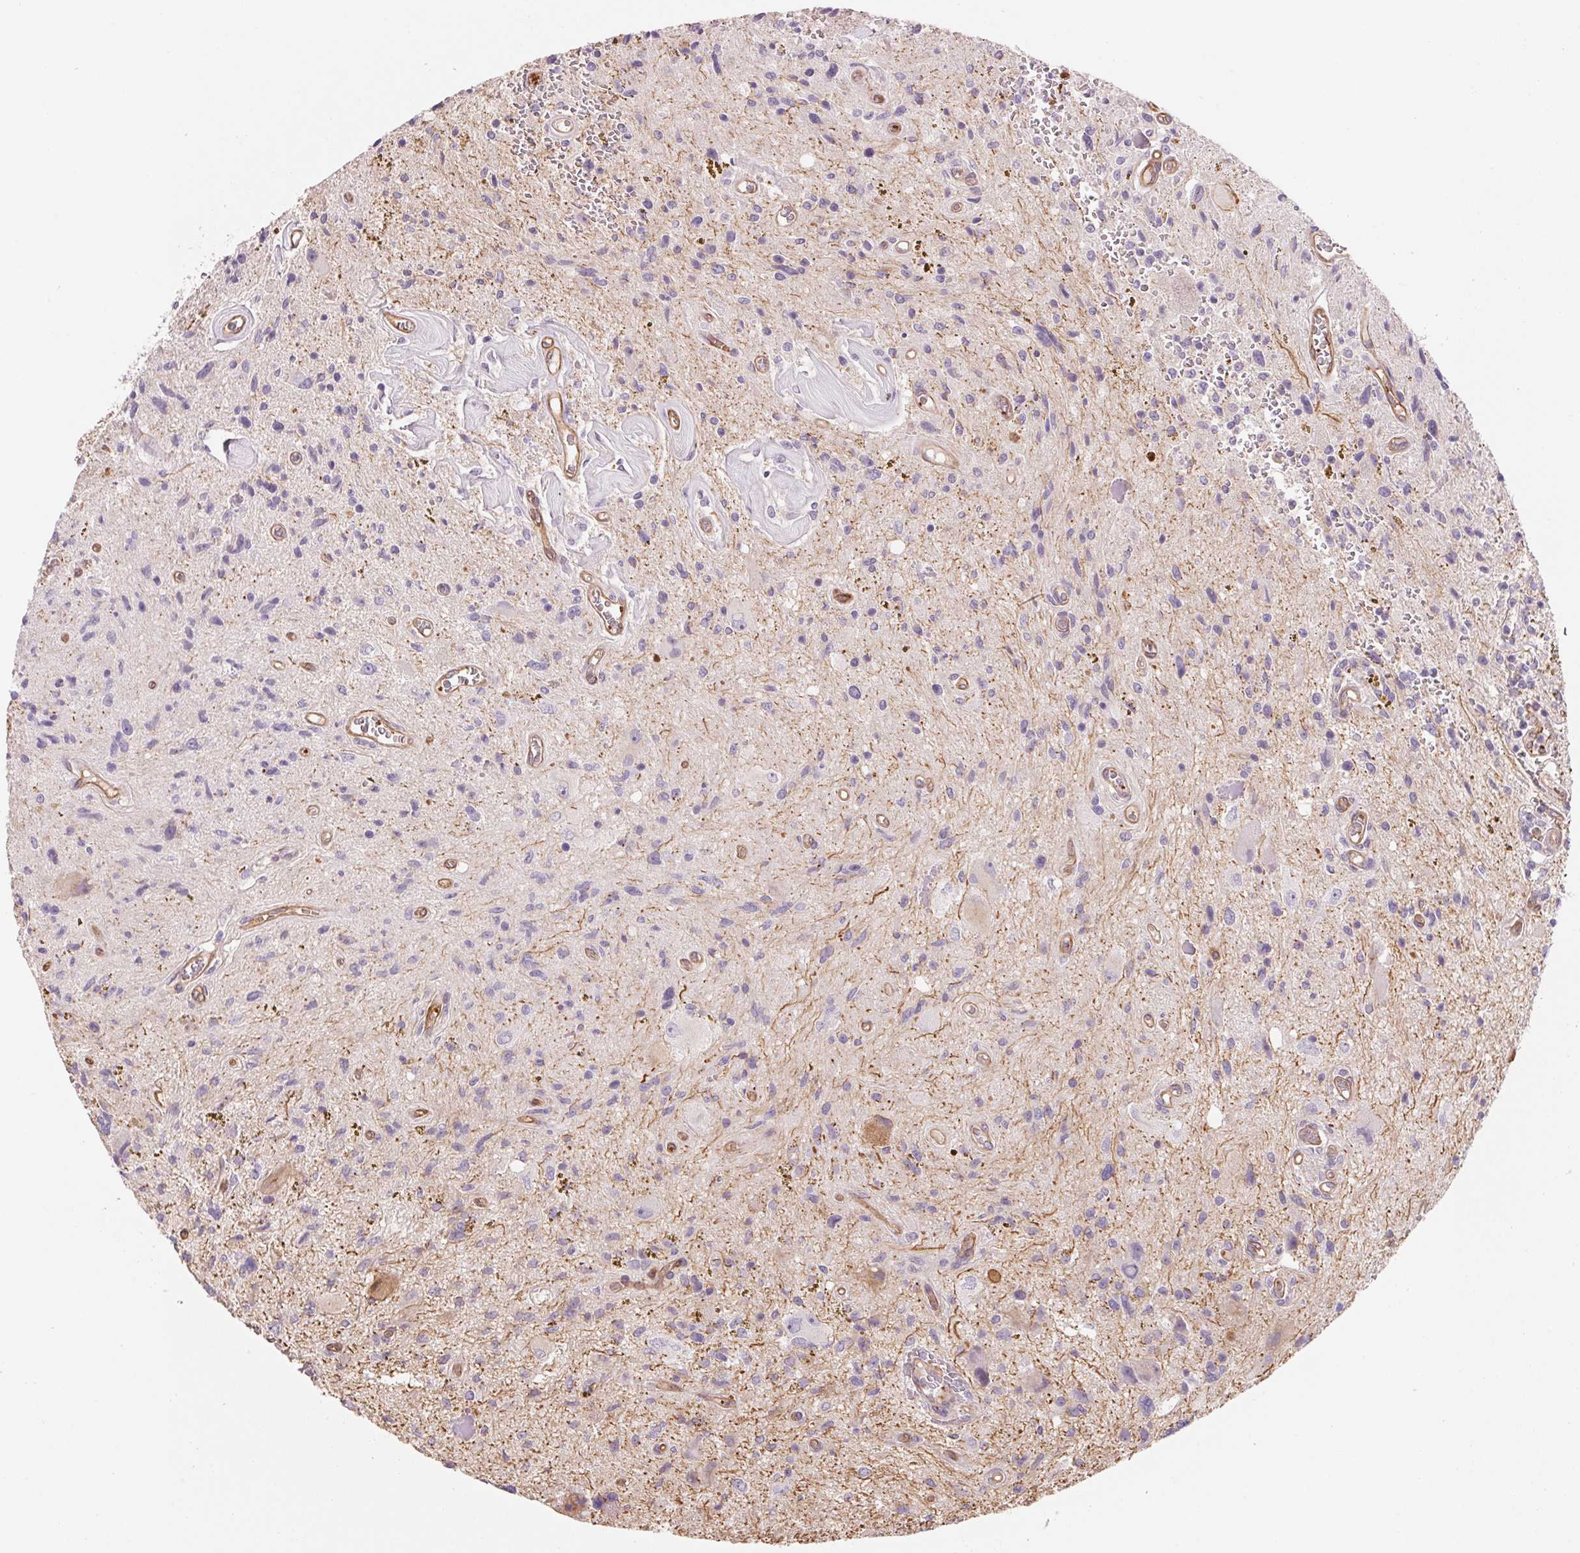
{"staining": {"intensity": "negative", "quantity": "none", "location": "none"}, "tissue": "glioma", "cell_type": "Tumor cells", "image_type": "cancer", "snomed": [{"axis": "morphology", "description": "Glioma, malignant, Low grade"}, {"axis": "topography", "description": "Cerebellum"}], "caption": "Image shows no protein expression in tumor cells of low-grade glioma (malignant) tissue.", "gene": "ANKRD13B", "patient": {"sex": "female", "age": 14}}